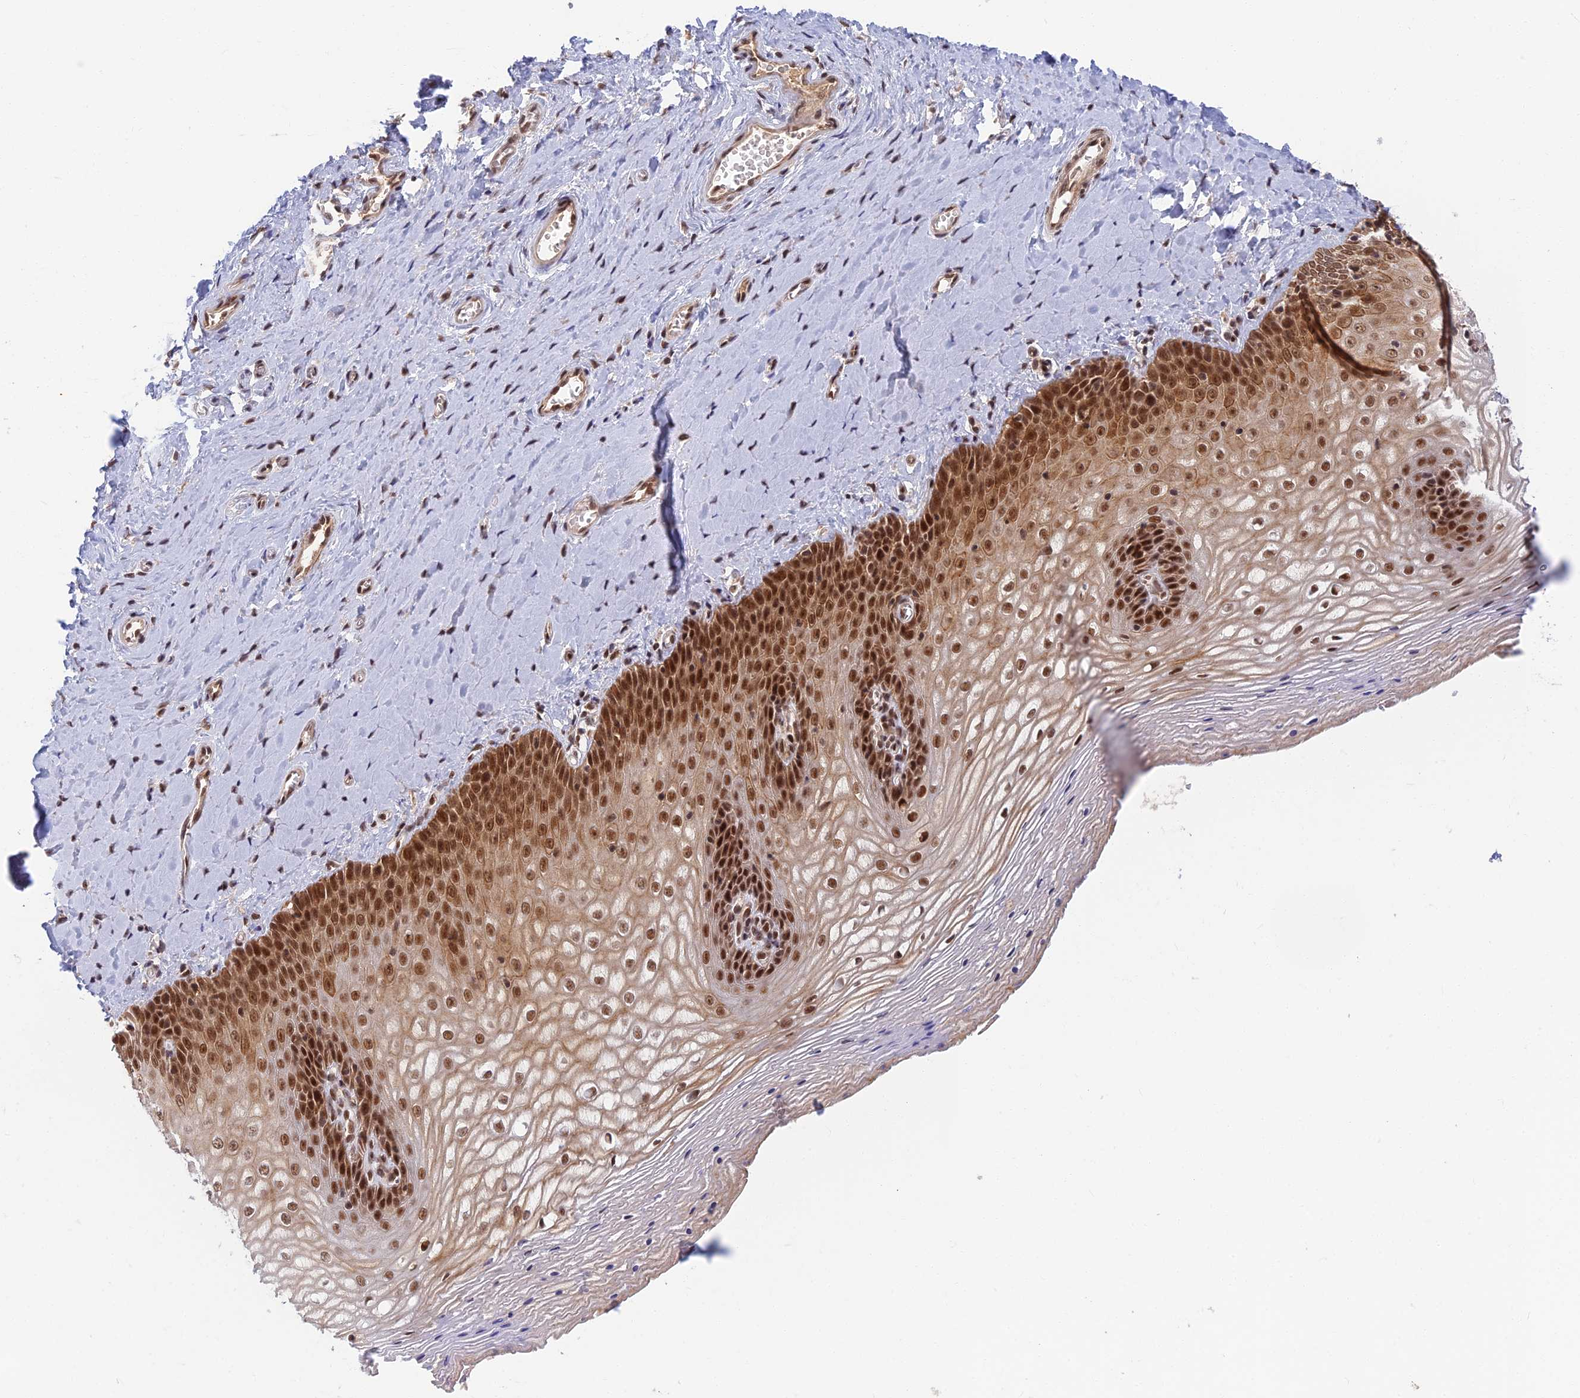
{"staining": {"intensity": "strong", "quantity": ">75%", "location": "nuclear"}, "tissue": "vagina", "cell_type": "Squamous epithelial cells", "image_type": "normal", "snomed": [{"axis": "morphology", "description": "Normal tissue, NOS"}, {"axis": "topography", "description": "Vagina"}], "caption": "The histopathology image demonstrates staining of unremarkable vagina, revealing strong nuclear protein expression (brown color) within squamous epithelial cells. Using DAB (3,3'-diaminobenzidine) (brown) and hematoxylin (blue) stains, captured at high magnification using brightfield microscopy.", "gene": "TCEA2", "patient": {"sex": "female", "age": 65}}